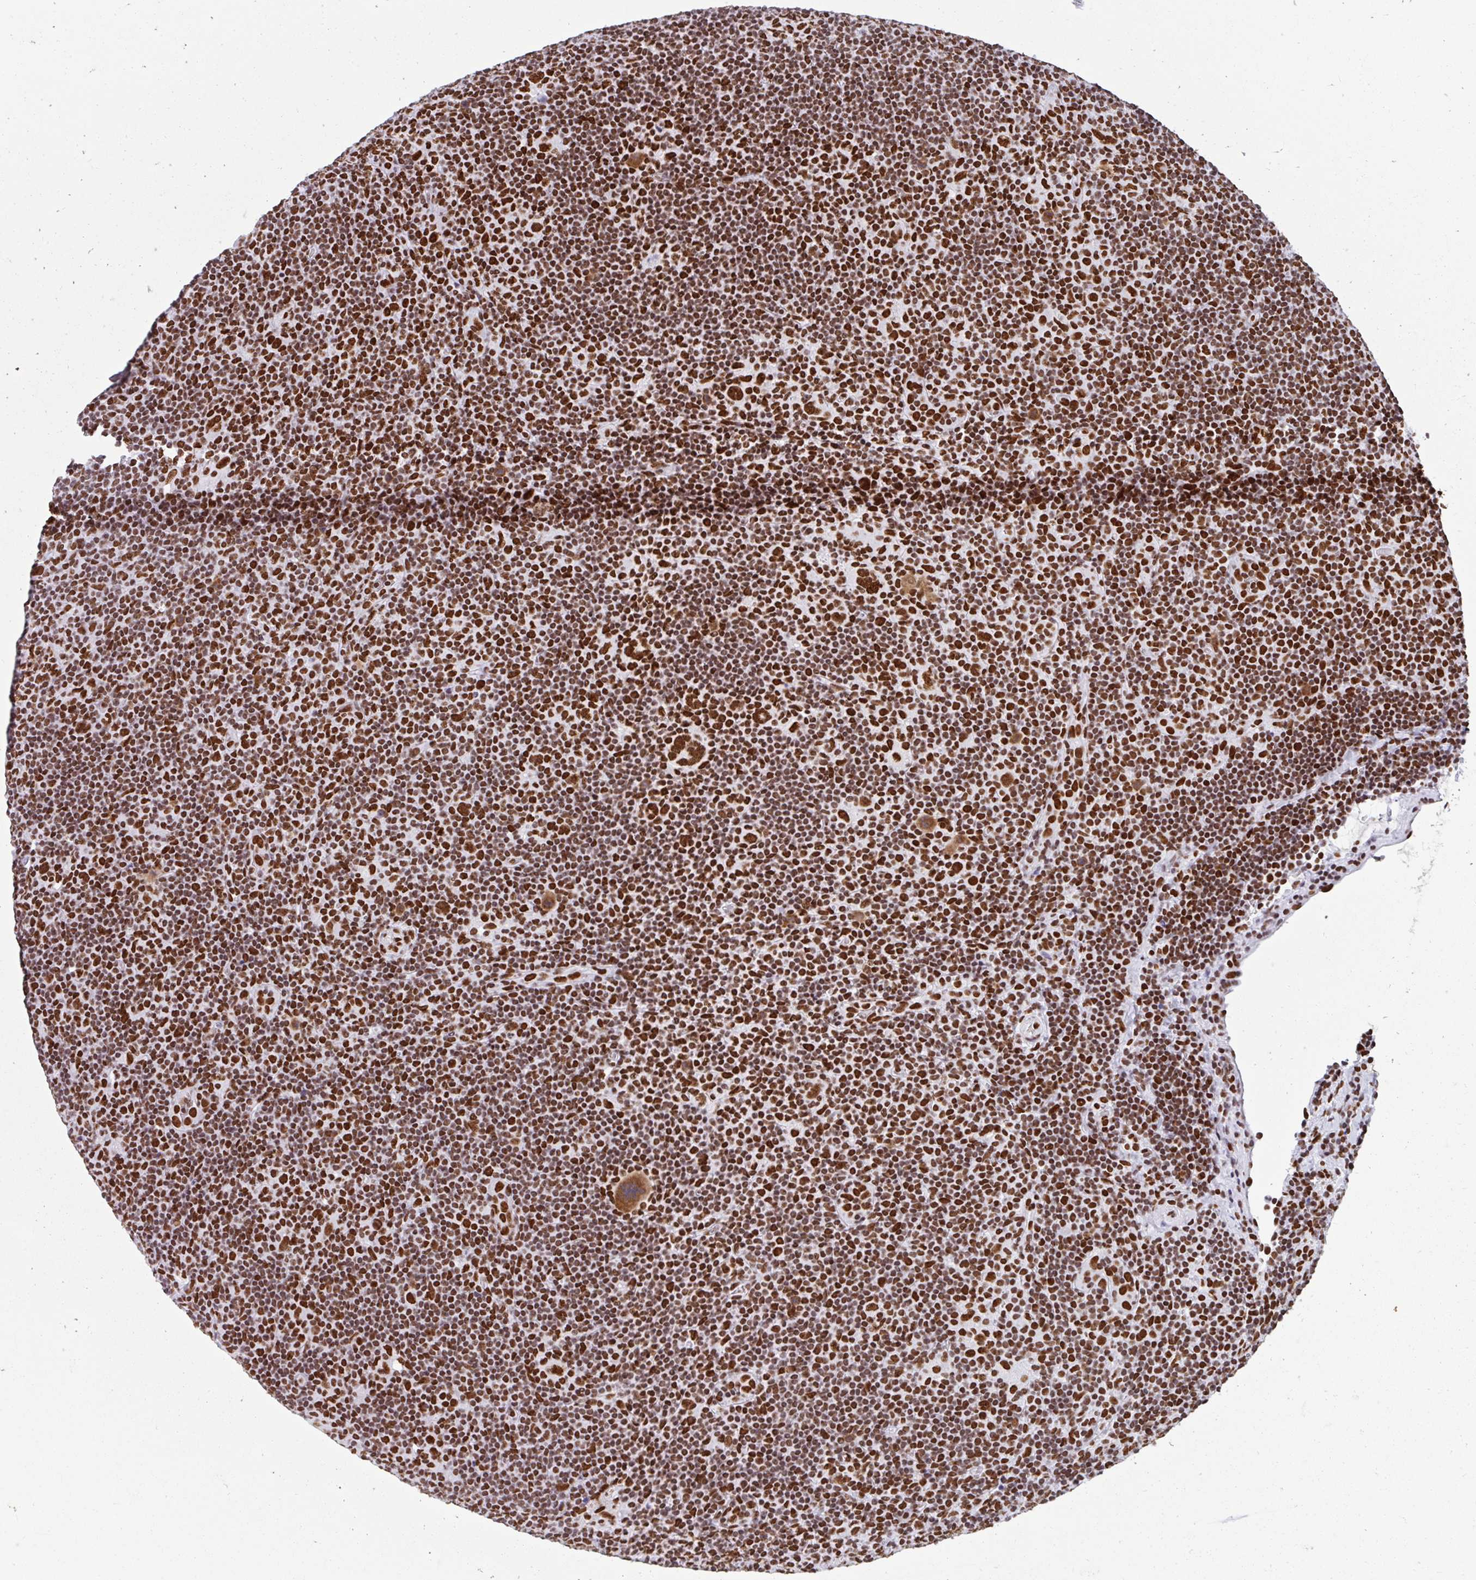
{"staining": {"intensity": "strong", "quantity": ">75%", "location": "nuclear"}, "tissue": "lymphoma", "cell_type": "Tumor cells", "image_type": "cancer", "snomed": [{"axis": "morphology", "description": "Hodgkin's disease, NOS"}, {"axis": "topography", "description": "Lymph node"}], "caption": "Approximately >75% of tumor cells in lymphoma display strong nuclear protein positivity as visualized by brown immunohistochemical staining.", "gene": "KHDRBS1", "patient": {"sex": "female", "age": 57}}